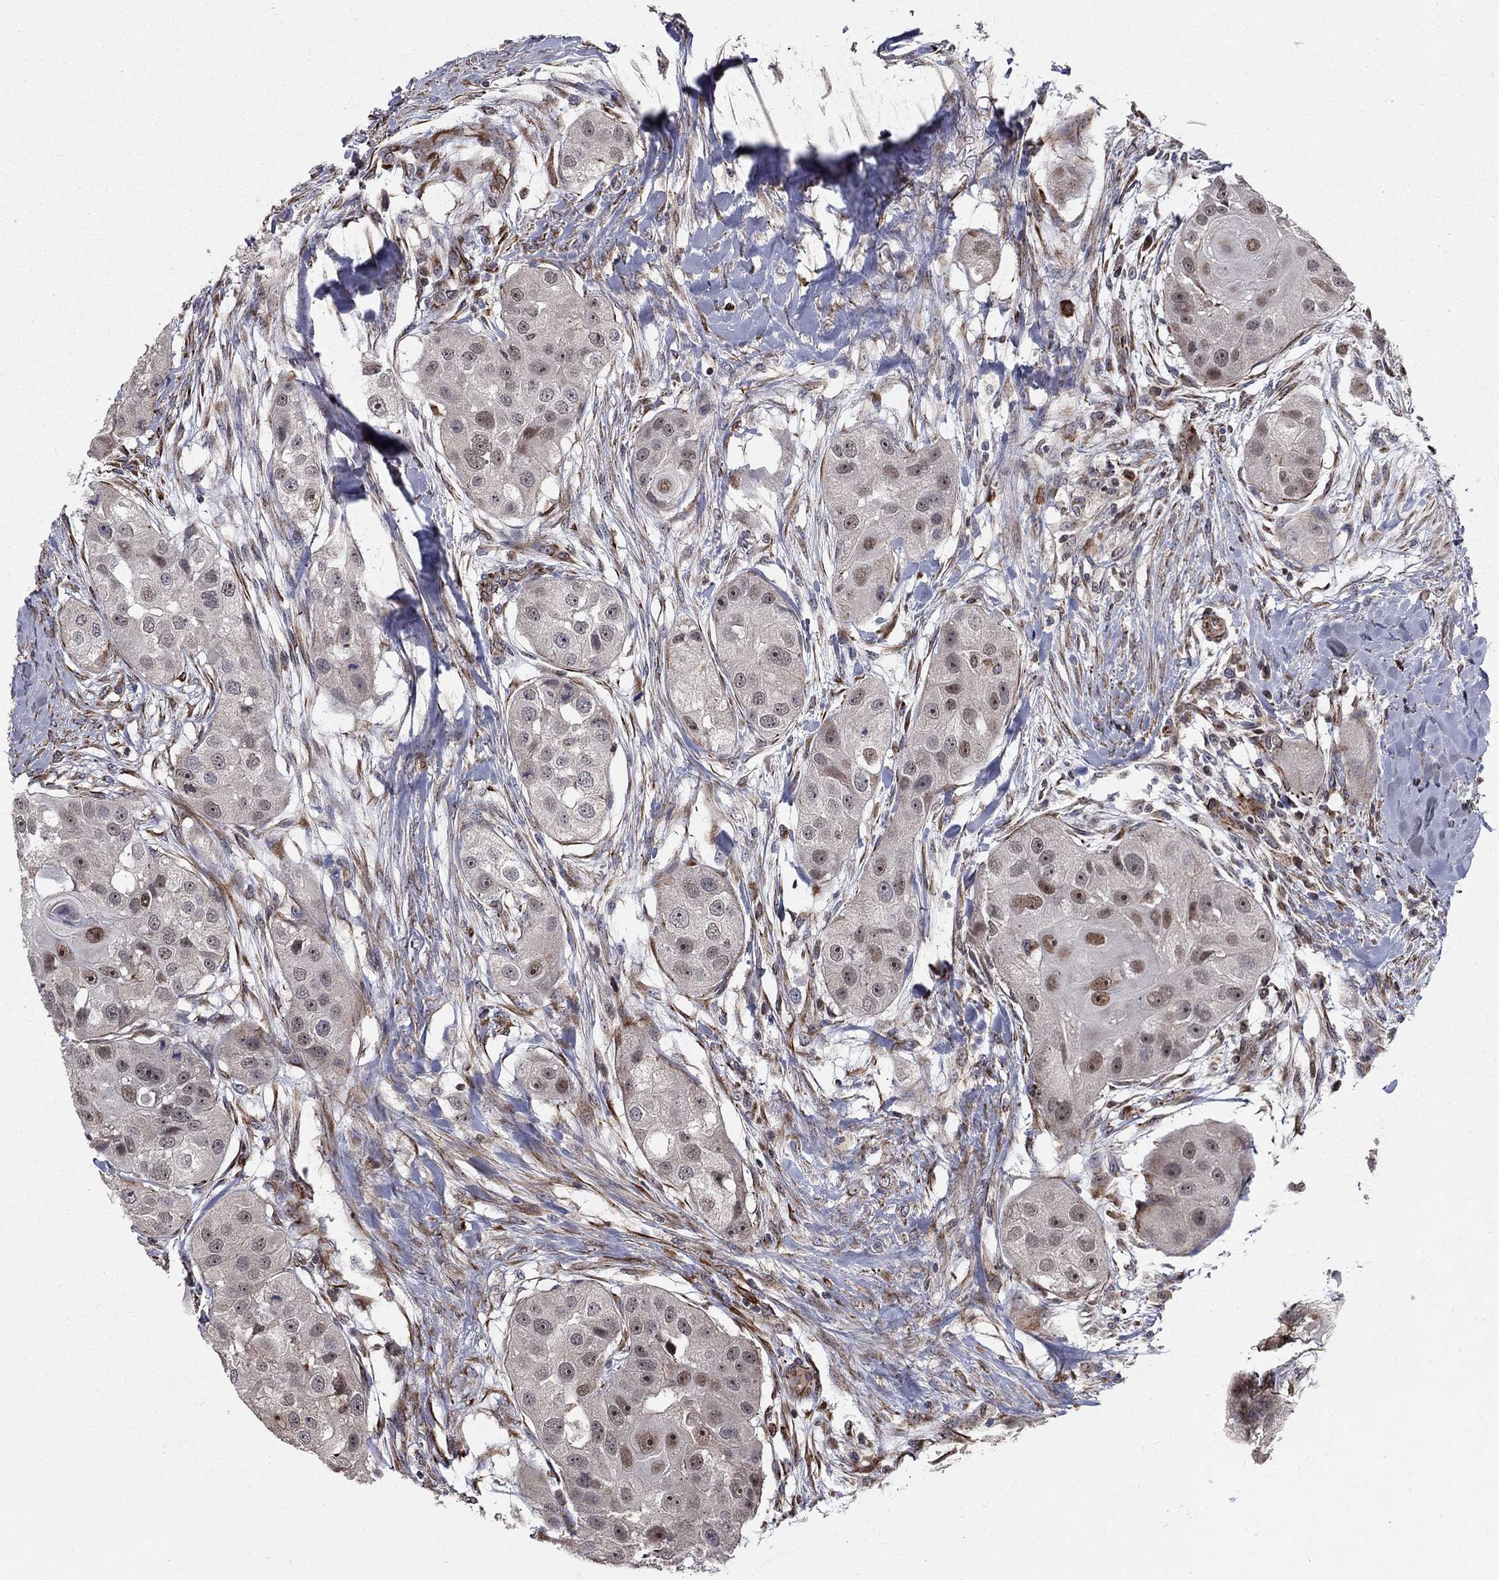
{"staining": {"intensity": "strong", "quantity": "<25%", "location": "nuclear"}, "tissue": "head and neck cancer", "cell_type": "Tumor cells", "image_type": "cancer", "snomed": [{"axis": "morphology", "description": "Normal tissue, NOS"}, {"axis": "morphology", "description": "Squamous cell carcinoma, NOS"}, {"axis": "topography", "description": "Skeletal muscle"}, {"axis": "topography", "description": "Head-Neck"}], "caption": "Protein positivity by immunohistochemistry reveals strong nuclear expression in approximately <25% of tumor cells in squamous cell carcinoma (head and neck).", "gene": "MSRA", "patient": {"sex": "male", "age": 51}}